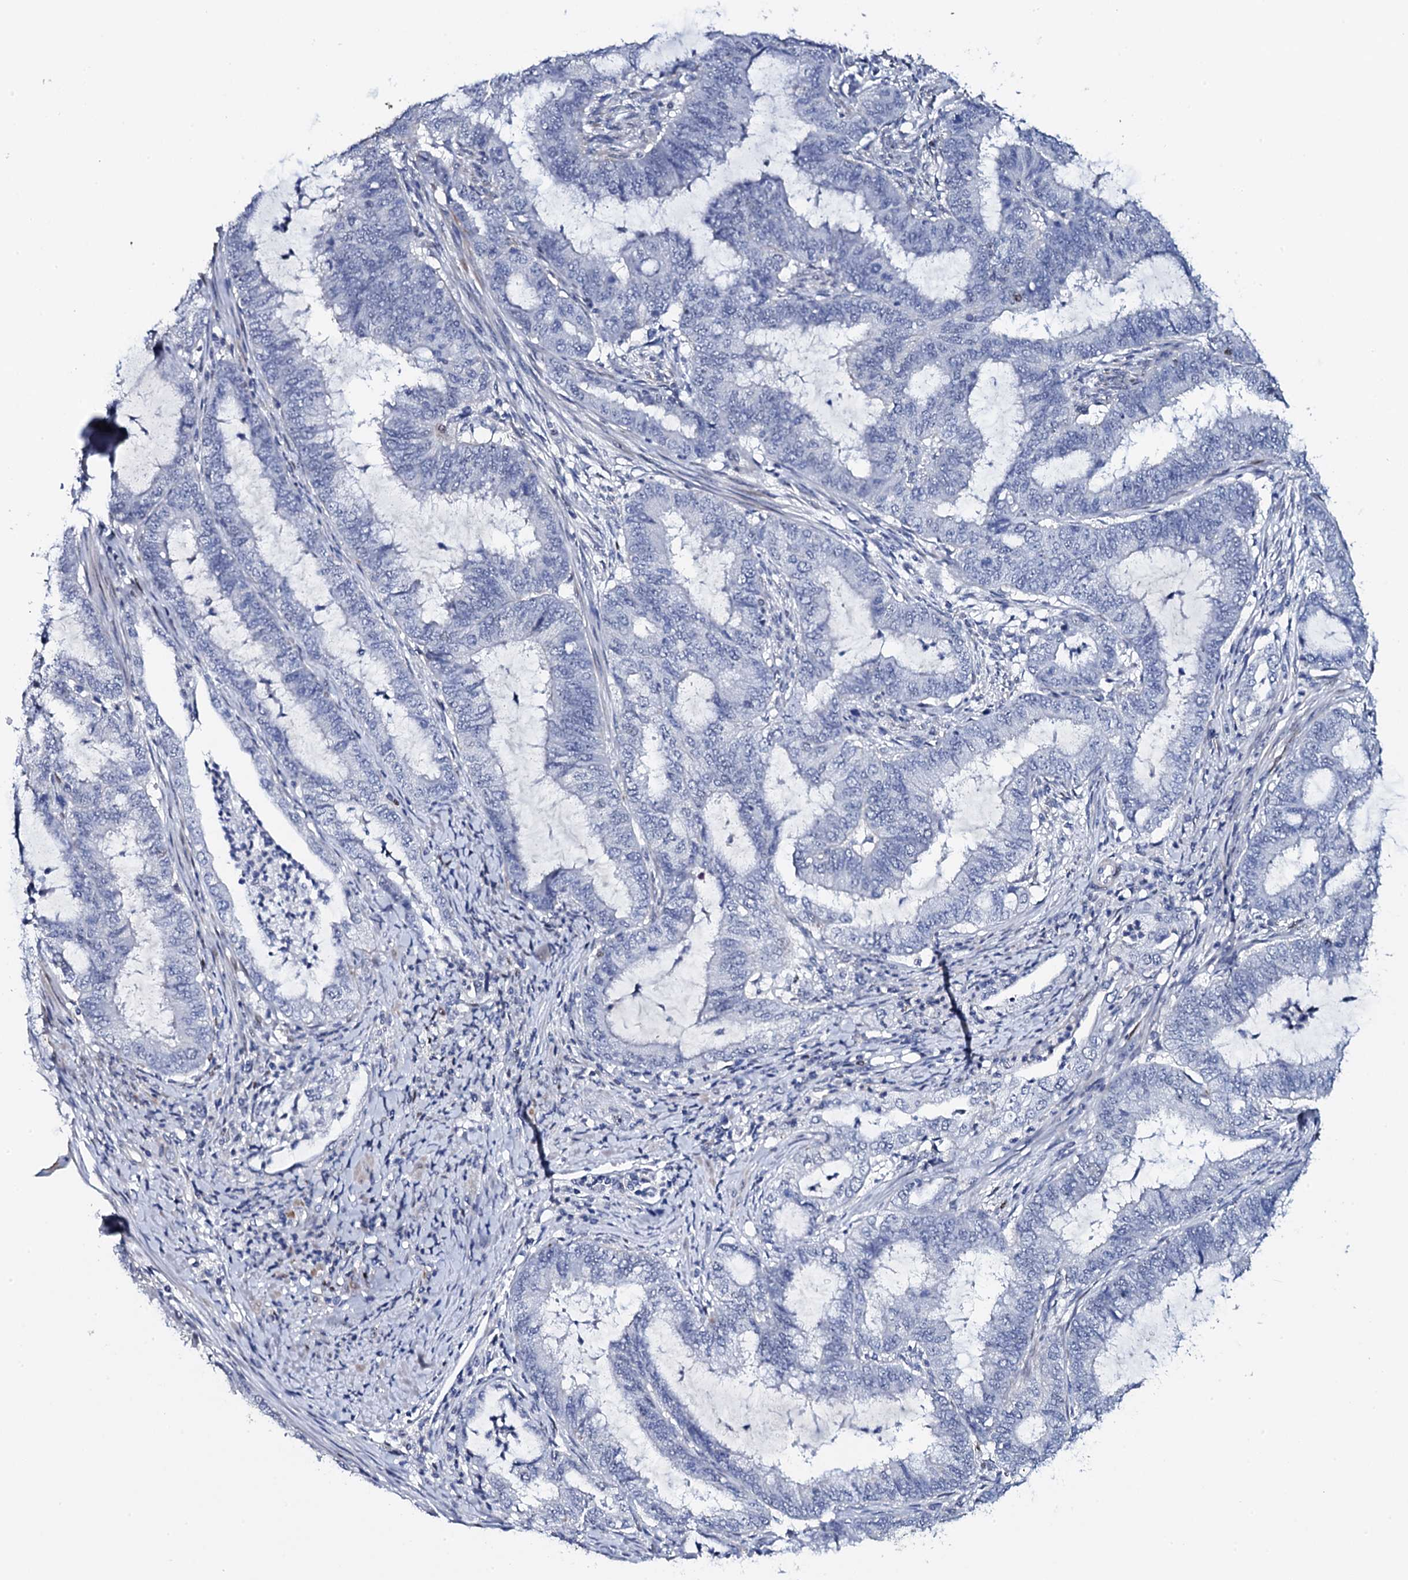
{"staining": {"intensity": "negative", "quantity": "none", "location": "none"}, "tissue": "endometrial cancer", "cell_type": "Tumor cells", "image_type": "cancer", "snomed": [{"axis": "morphology", "description": "Adenocarcinoma, NOS"}, {"axis": "topography", "description": "Endometrium"}], "caption": "Immunohistochemistry (IHC) photomicrograph of neoplastic tissue: human adenocarcinoma (endometrial) stained with DAB exhibits no significant protein positivity in tumor cells.", "gene": "NPM2", "patient": {"sex": "female", "age": 51}}